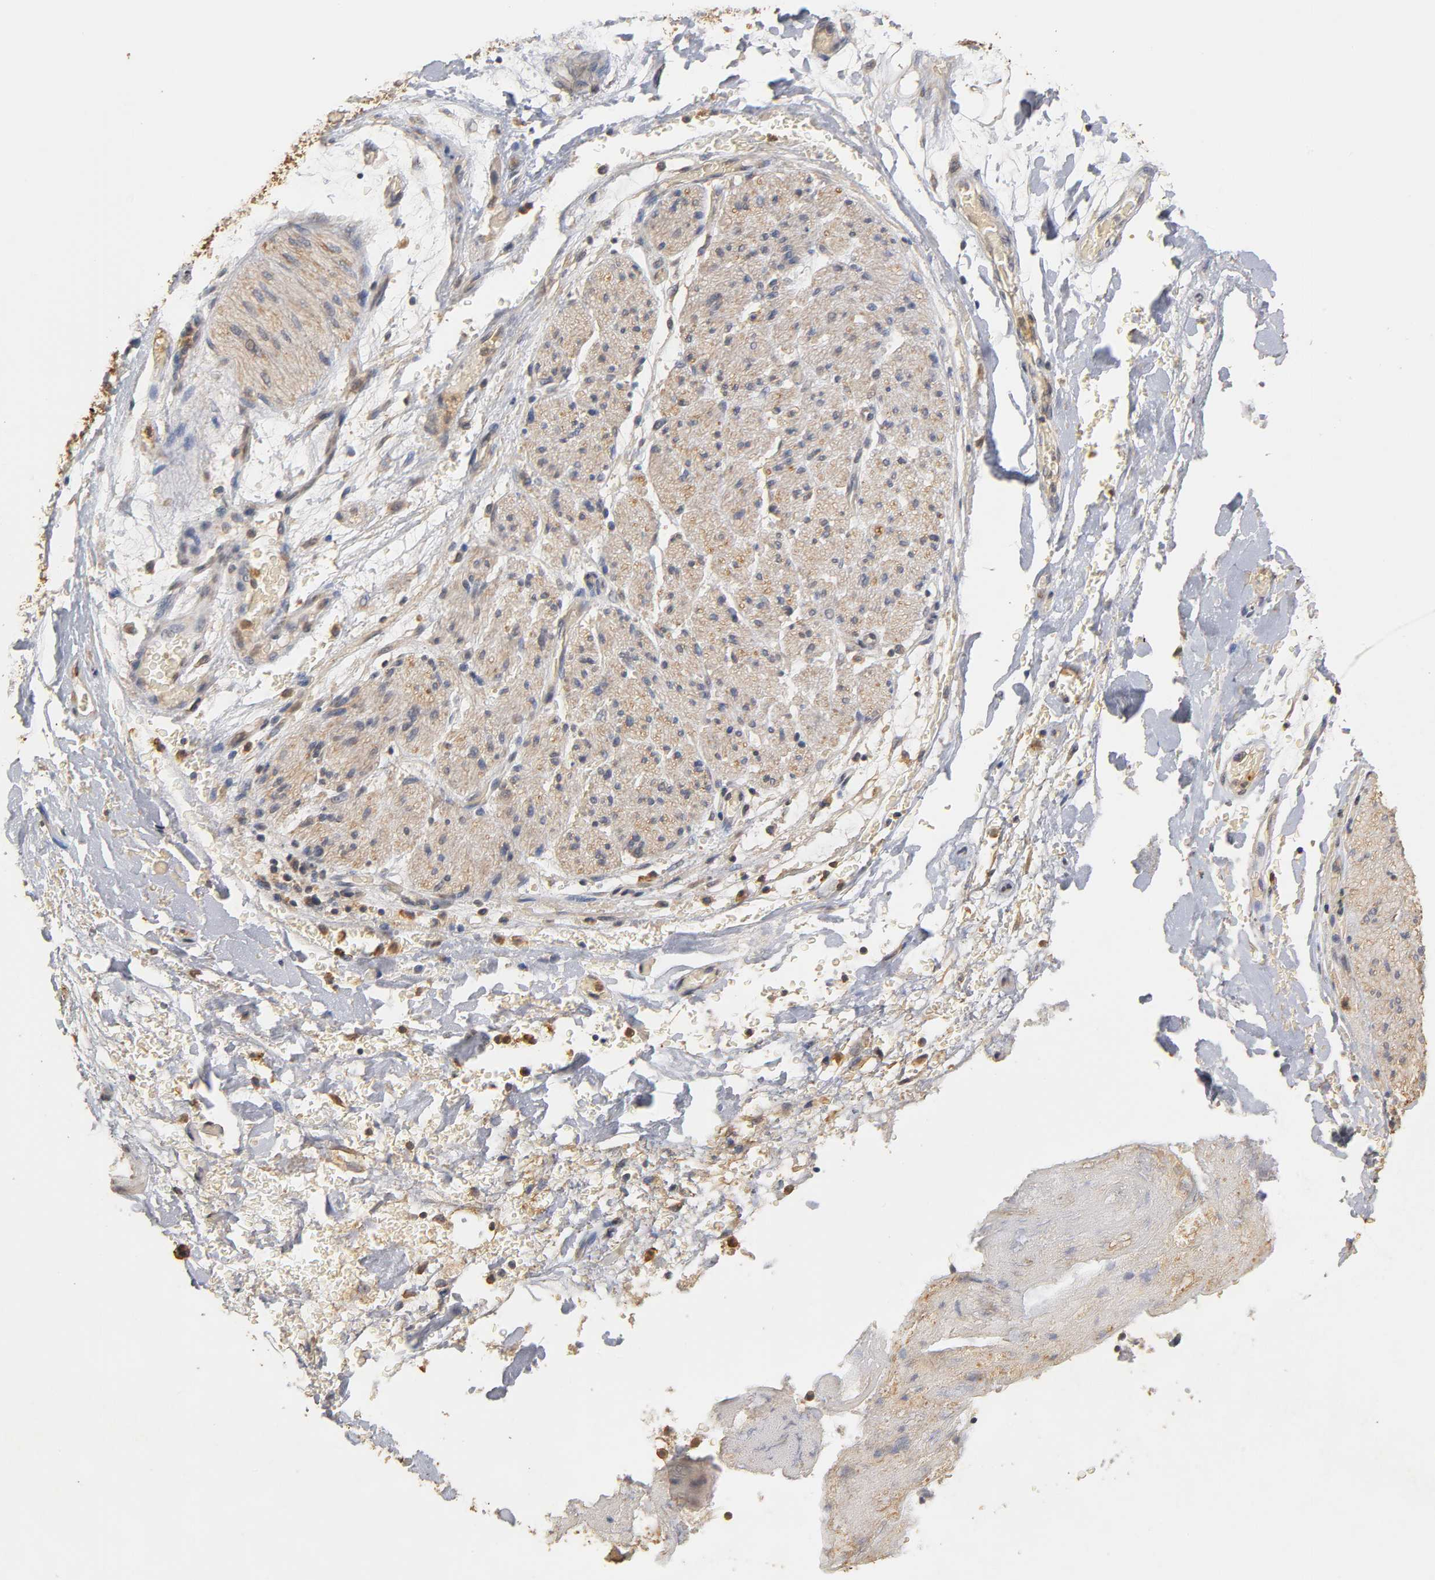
{"staining": {"intensity": "moderate", "quantity": ">75%", "location": "cytoplasmic/membranous,nuclear"}, "tissue": "adipose tissue", "cell_type": "Adipocytes", "image_type": "normal", "snomed": [{"axis": "morphology", "description": "Normal tissue, NOS"}, {"axis": "morphology", "description": "Cholangiocarcinoma"}, {"axis": "topography", "description": "Liver"}, {"axis": "topography", "description": "Peripheral nerve tissue"}], "caption": "Protein analysis of unremarkable adipose tissue reveals moderate cytoplasmic/membranous,nuclear positivity in approximately >75% of adipocytes.", "gene": "PKN1", "patient": {"sex": "male", "age": 50}}